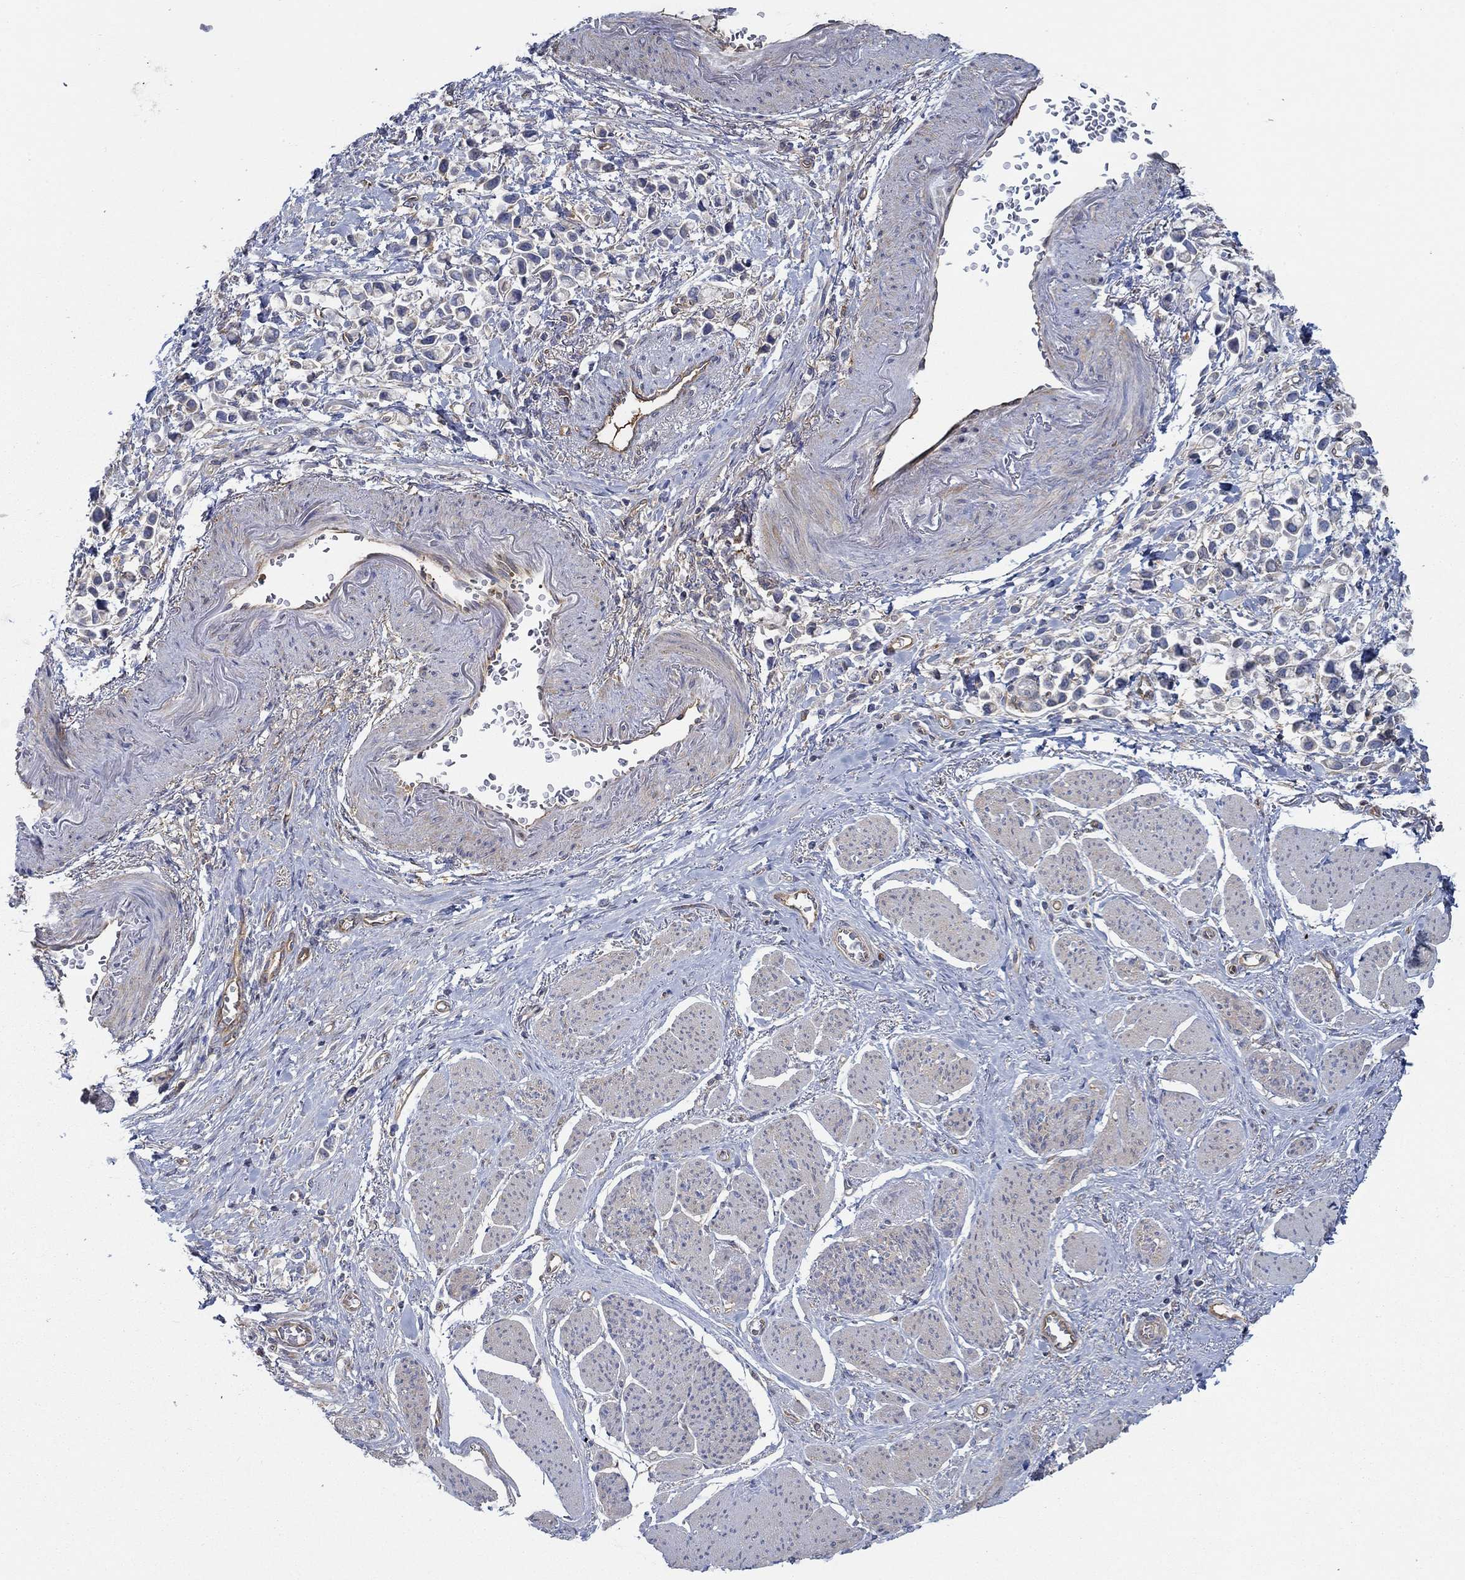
{"staining": {"intensity": "negative", "quantity": "none", "location": "none"}, "tissue": "stomach cancer", "cell_type": "Tumor cells", "image_type": "cancer", "snomed": [{"axis": "morphology", "description": "Adenocarcinoma, NOS"}, {"axis": "topography", "description": "Stomach"}], "caption": "There is no significant staining in tumor cells of stomach cancer (adenocarcinoma).", "gene": "SPAG9", "patient": {"sex": "female", "age": 81}}